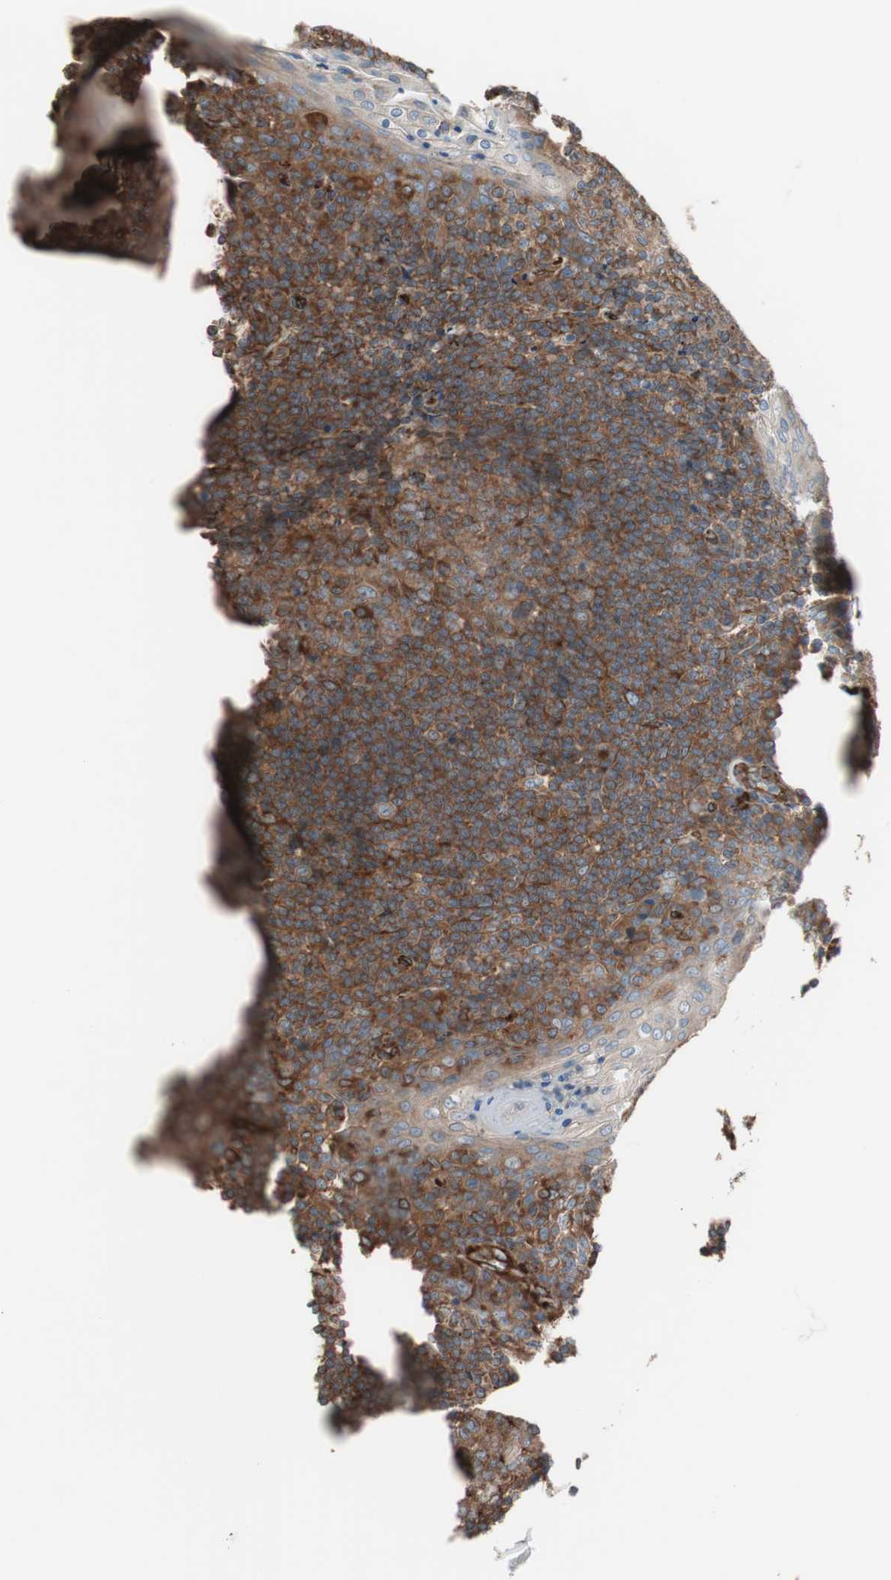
{"staining": {"intensity": "strong", "quantity": ">75%", "location": "cytoplasmic/membranous"}, "tissue": "tonsil", "cell_type": "Germinal center cells", "image_type": "normal", "snomed": [{"axis": "morphology", "description": "Normal tissue, NOS"}, {"axis": "topography", "description": "Tonsil"}], "caption": "Immunohistochemical staining of unremarkable tonsil exhibits >75% levels of strong cytoplasmic/membranous protein expression in about >75% of germinal center cells.", "gene": "GPSM2", "patient": {"sex": "male", "age": 31}}